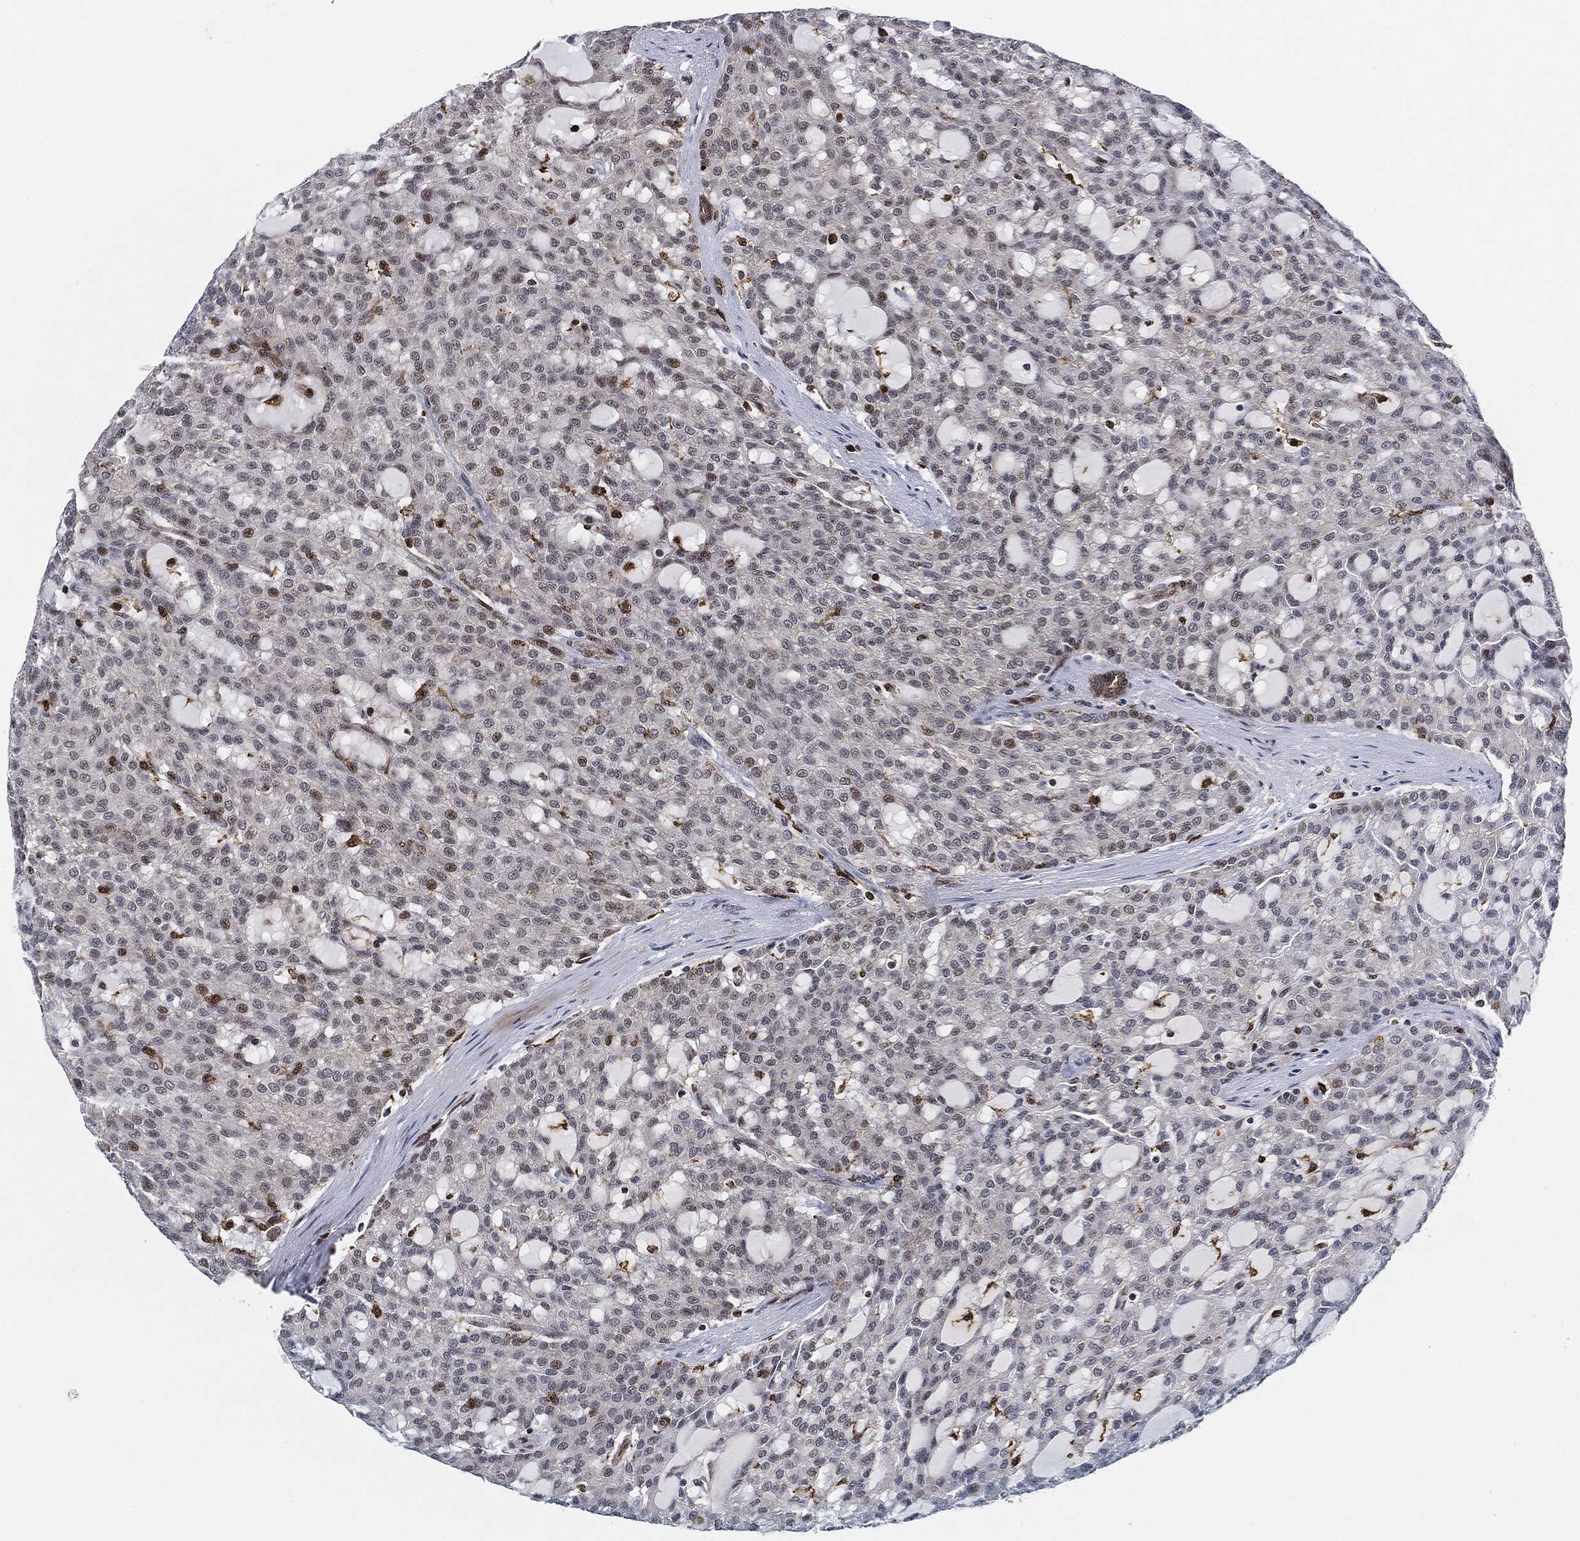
{"staining": {"intensity": "negative", "quantity": "none", "location": "none"}, "tissue": "renal cancer", "cell_type": "Tumor cells", "image_type": "cancer", "snomed": [{"axis": "morphology", "description": "Adenocarcinoma, NOS"}, {"axis": "topography", "description": "Kidney"}], "caption": "This is a photomicrograph of immunohistochemistry staining of adenocarcinoma (renal), which shows no staining in tumor cells.", "gene": "NANOS3", "patient": {"sex": "male", "age": 63}}